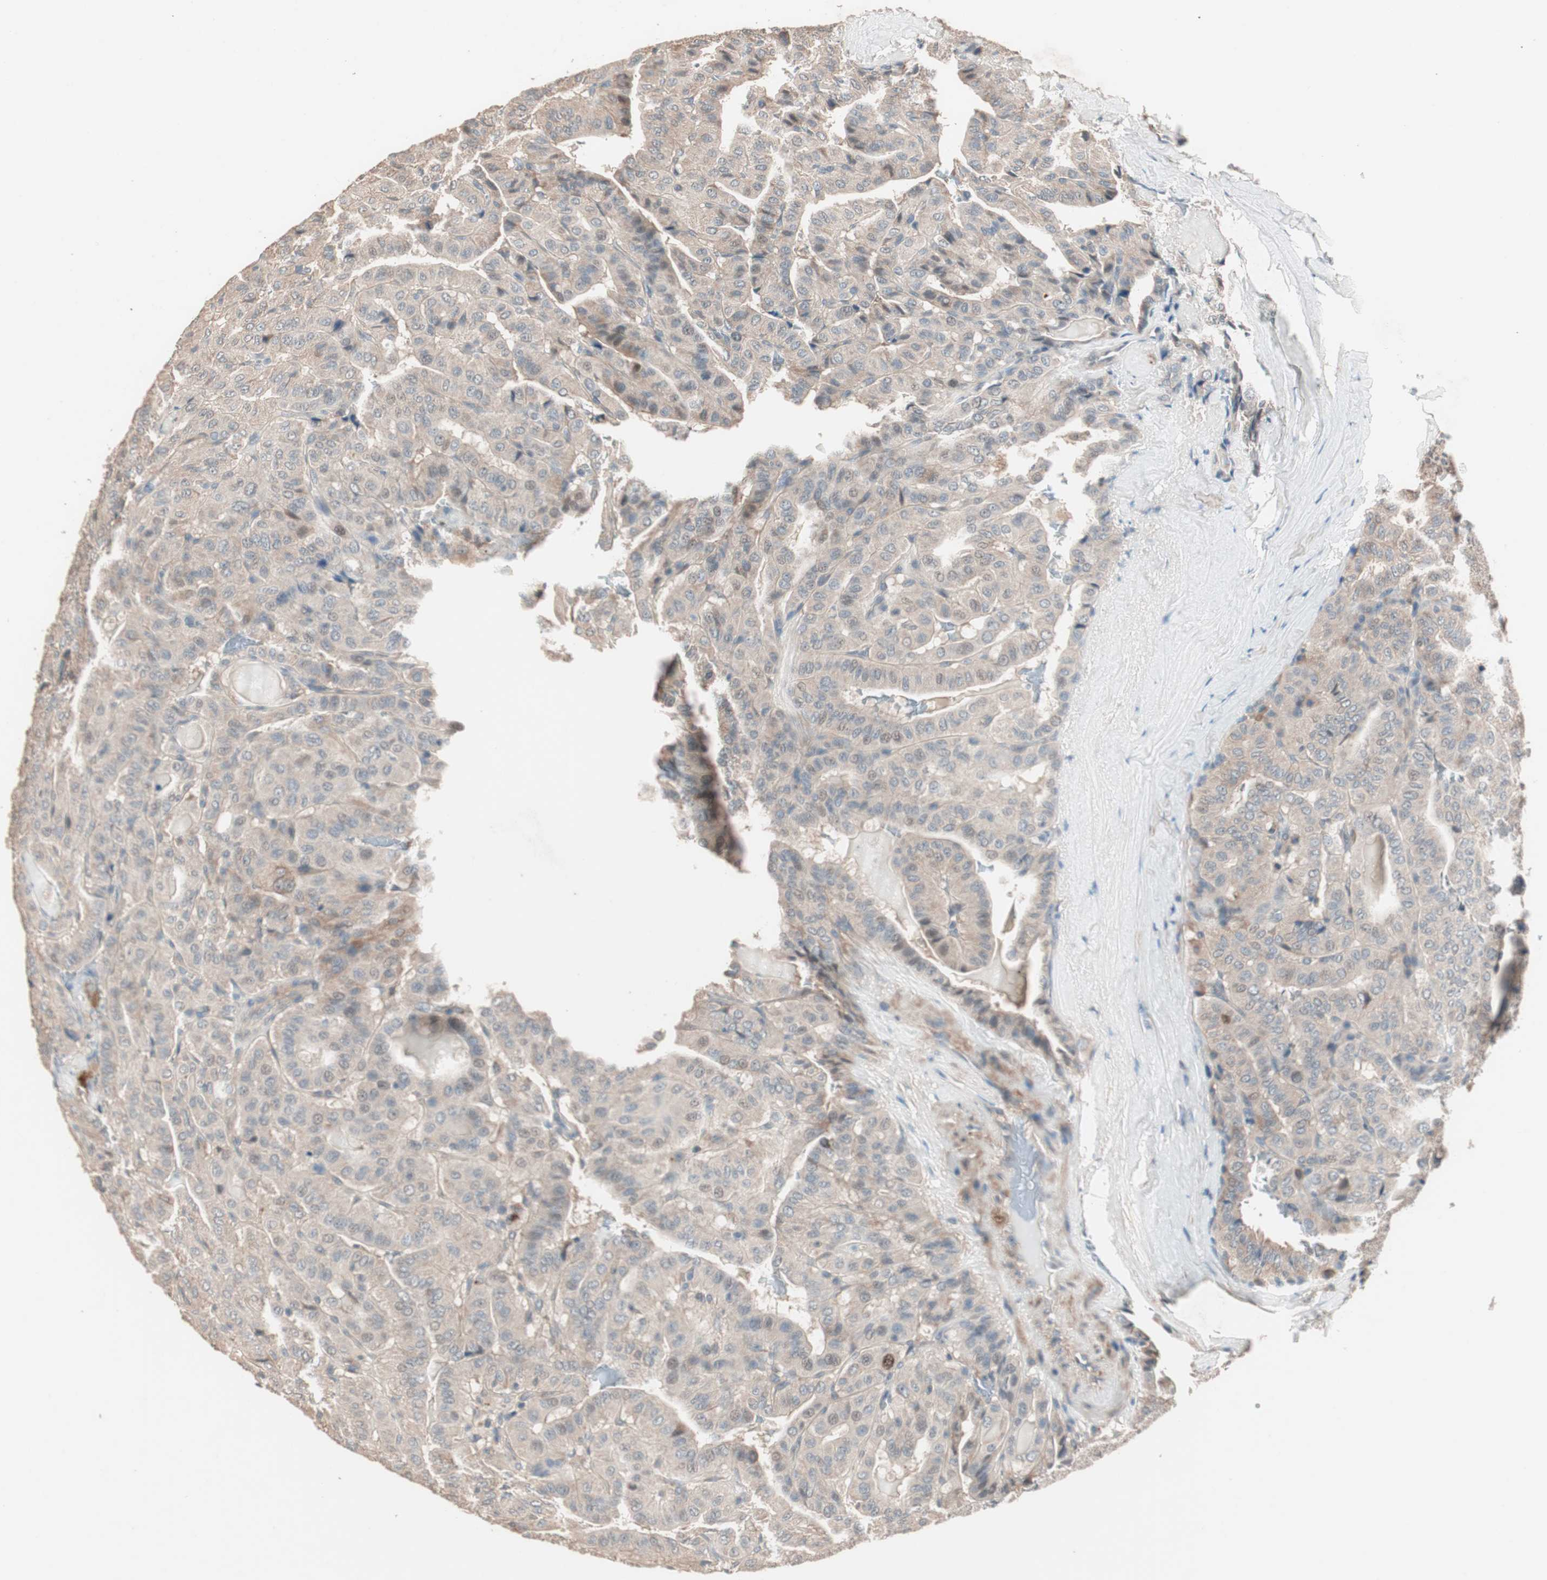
{"staining": {"intensity": "weak", "quantity": ">75%", "location": "cytoplasmic/membranous"}, "tissue": "thyroid cancer", "cell_type": "Tumor cells", "image_type": "cancer", "snomed": [{"axis": "morphology", "description": "Papillary adenocarcinoma, NOS"}, {"axis": "topography", "description": "Thyroid gland"}], "caption": "High-magnification brightfield microscopy of thyroid cancer (papillary adenocarcinoma) stained with DAB (brown) and counterstained with hematoxylin (blue). tumor cells exhibit weak cytoplasmic/membranous staining is seen in about>75% of cells. Using DAB (brown) and hematoxylin (blue) stains, captured at high magnification using brightfield microscopy.", "gene": "NFRKB", "patient": {"sex": "male", "age": 77}}